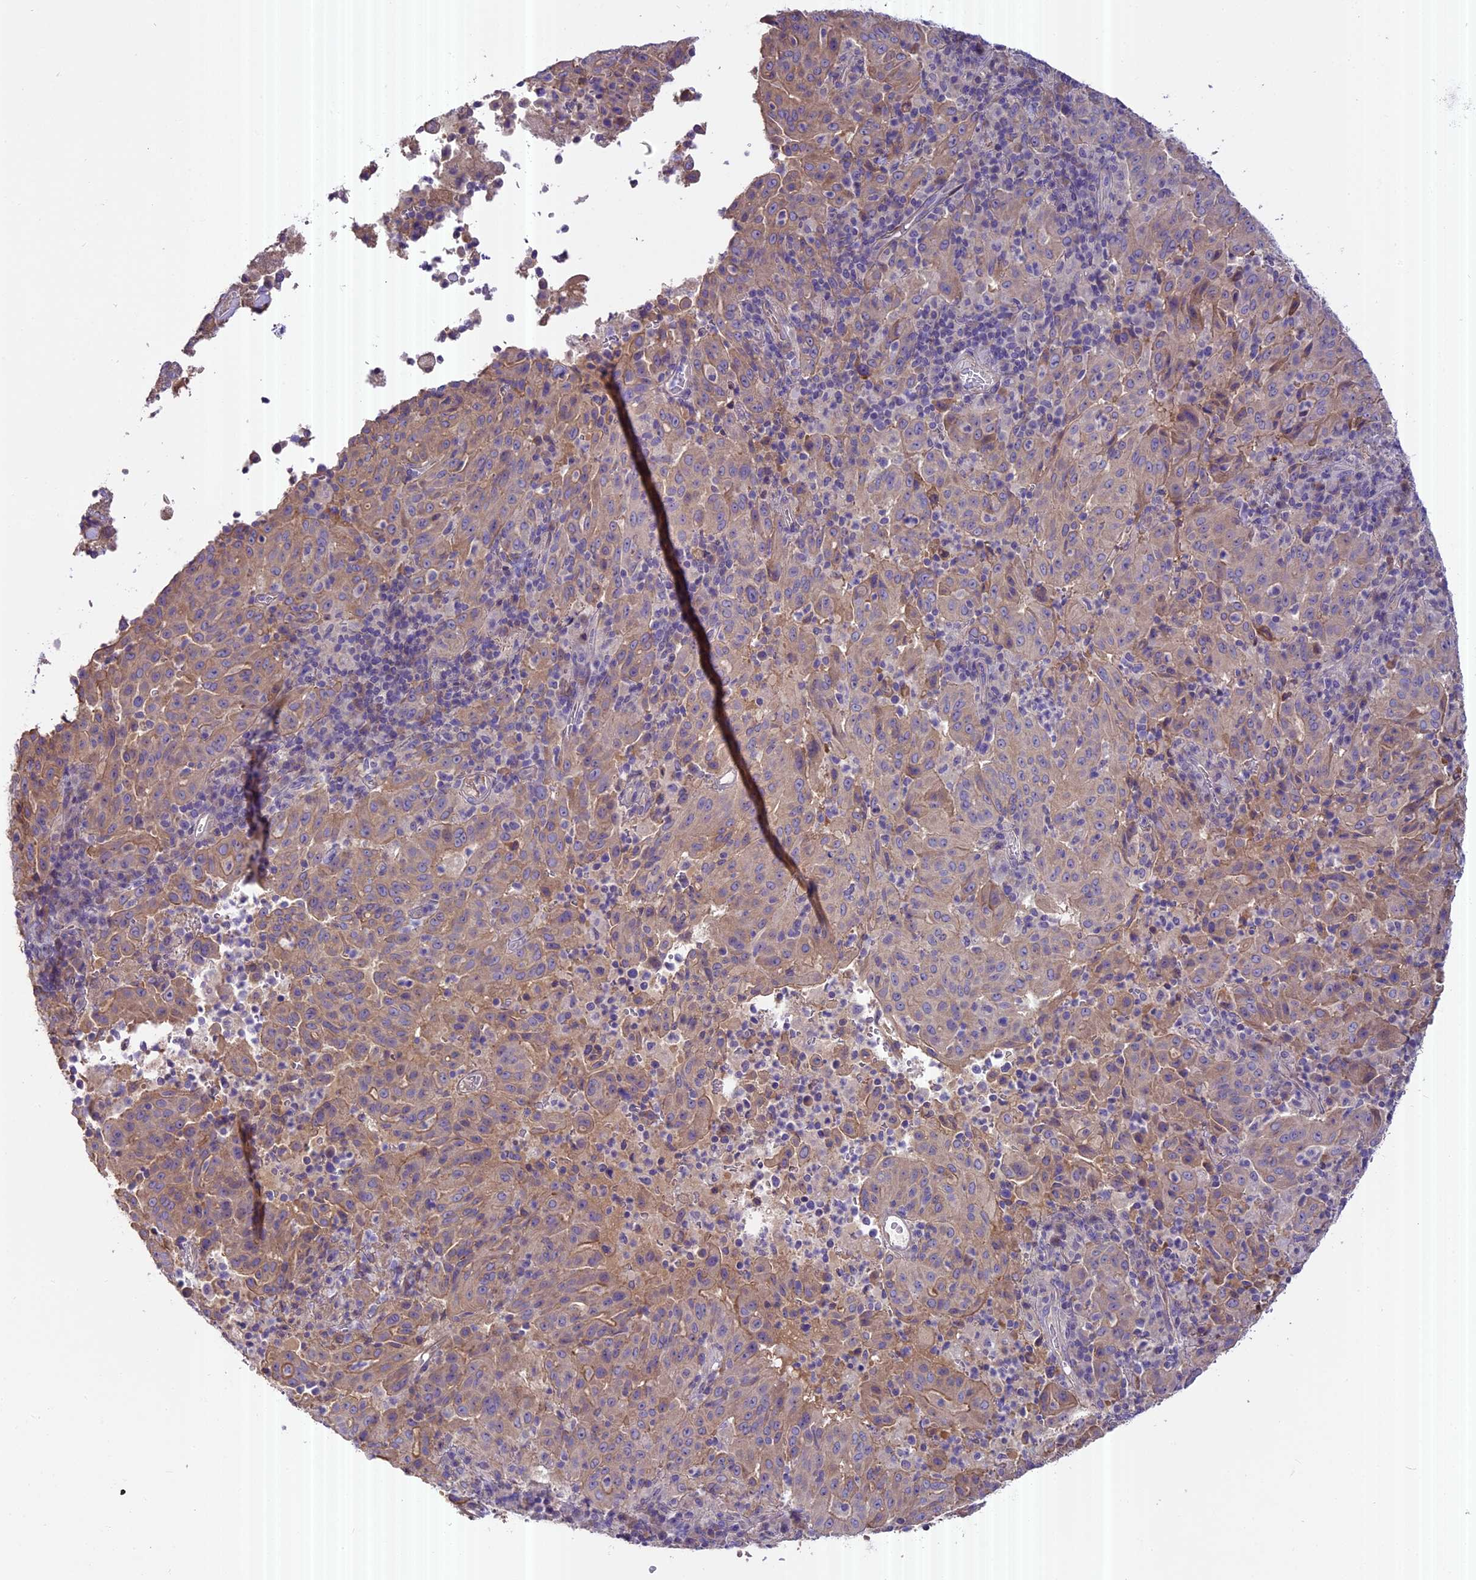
{"staining": {"intensity": "weak", "quantity": ">75%", "location": "cytoplasmic/membranous"}, "tissue": "pancreatic cancer", "cell_type": "Tumor cells", "image_type": "cancer", "snomed": [{"axis": "morphology", "description": "Adenocarcinoma, NOS"}, {"axis": "topography", "description": "Pancreas"}], "caption": "High-power microscopy captured an immunohistochemistry image of pancreatic cancer, revealing weak cytoplasmic/membranous positivity in about >75% of tumor cells.", "gene": "FAM98C", "patient": {"sex": "male", "age": 63}}